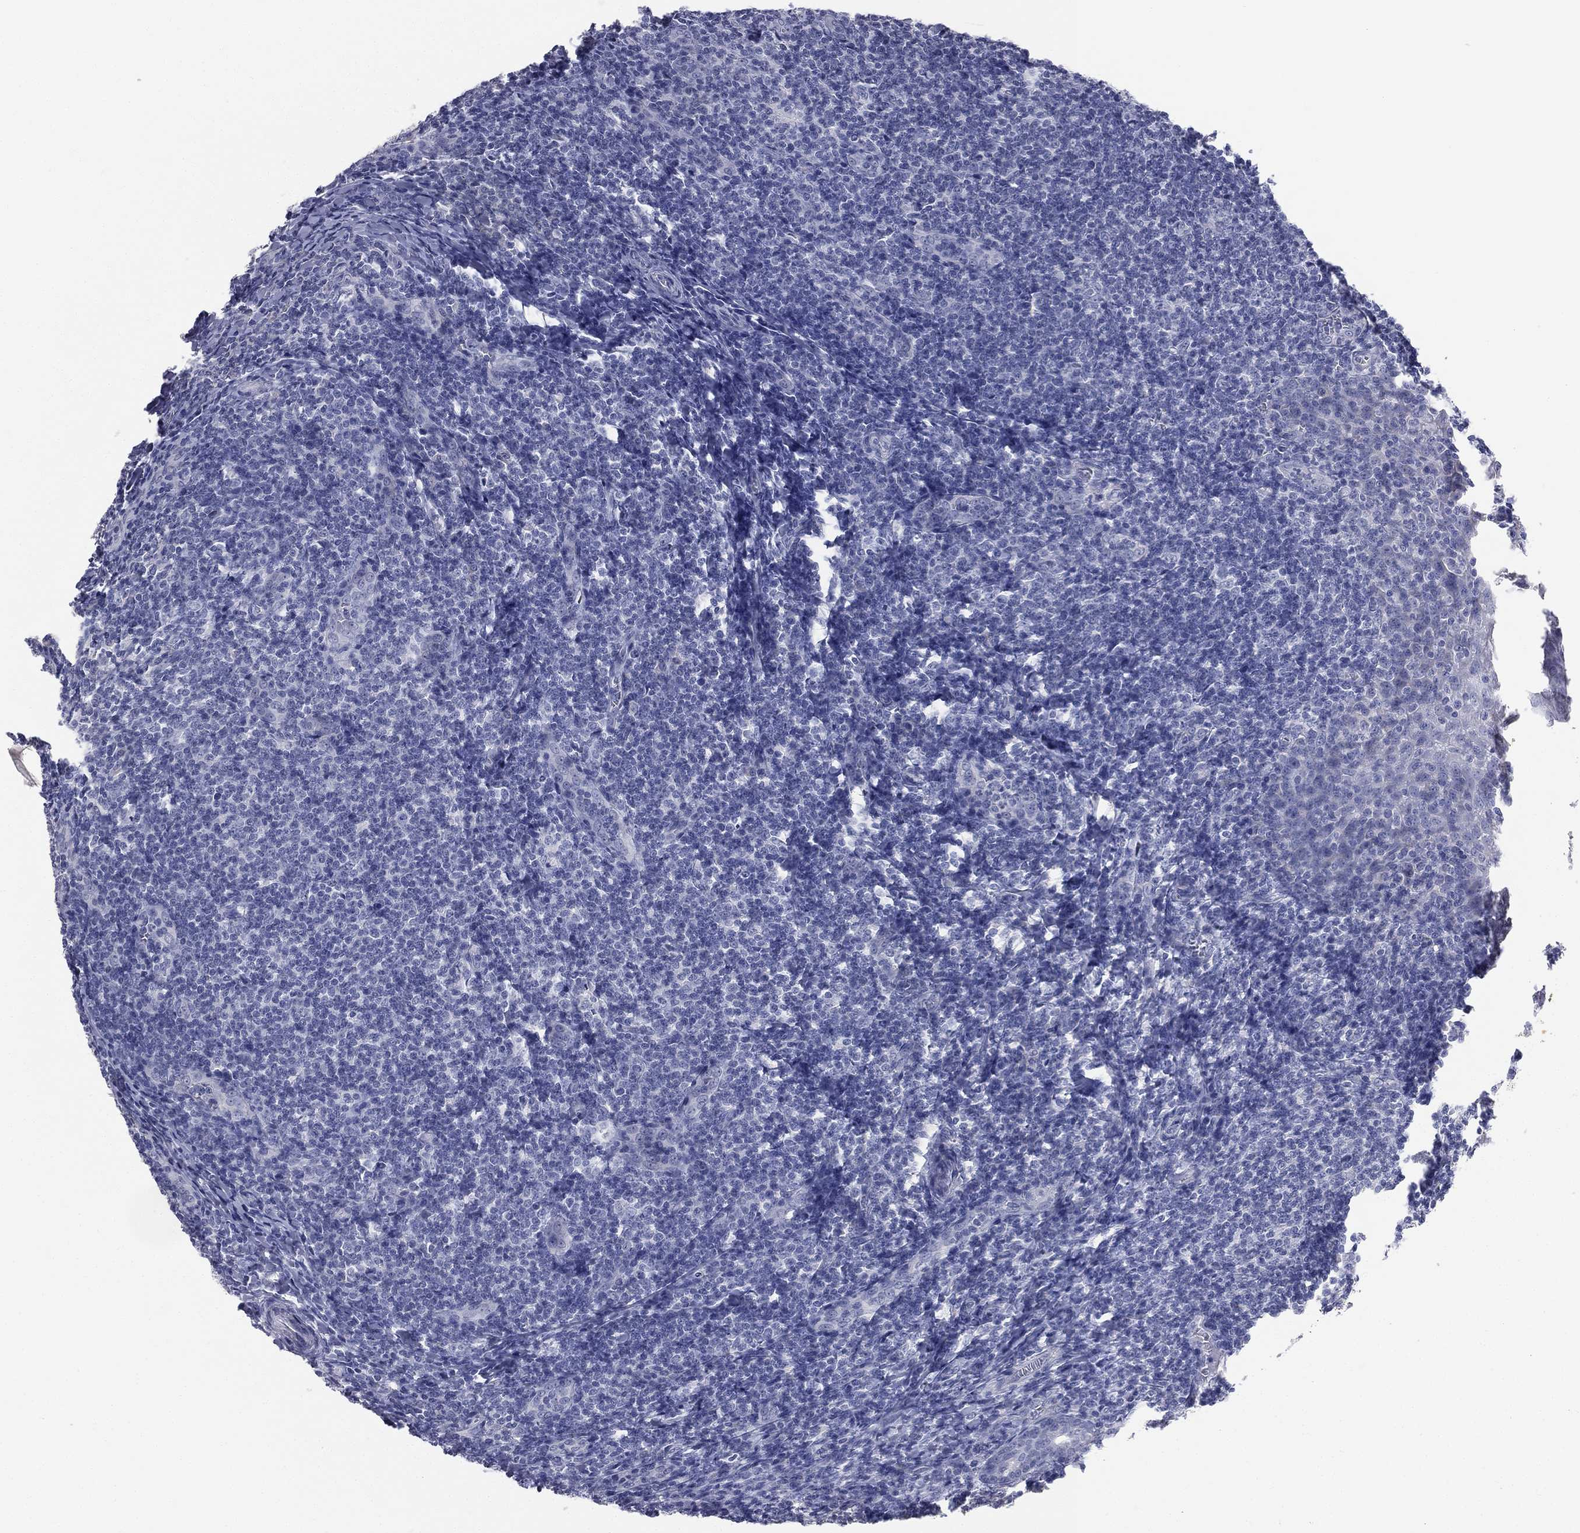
{"staining": {"intensity": "negative", "quantity": "none", "location": "none"}, "tissue": "tonsil", "cell_type": "Germinal center cells", "image_type": "normal", "snomed": [{"axis": "morphology", "description": "Normal tissue, NOS"}, {"axis": "topography", "description": "Tonsil"}], "caption": "The IHC photomicrograph has no significant expression in germinal center cells of tonsil. (DAB (3,3'-diaminobenzidine) immunohistochemistry, high magnification).", "gene": "STK31", "patient": {"sex": "male", "age": 20}}